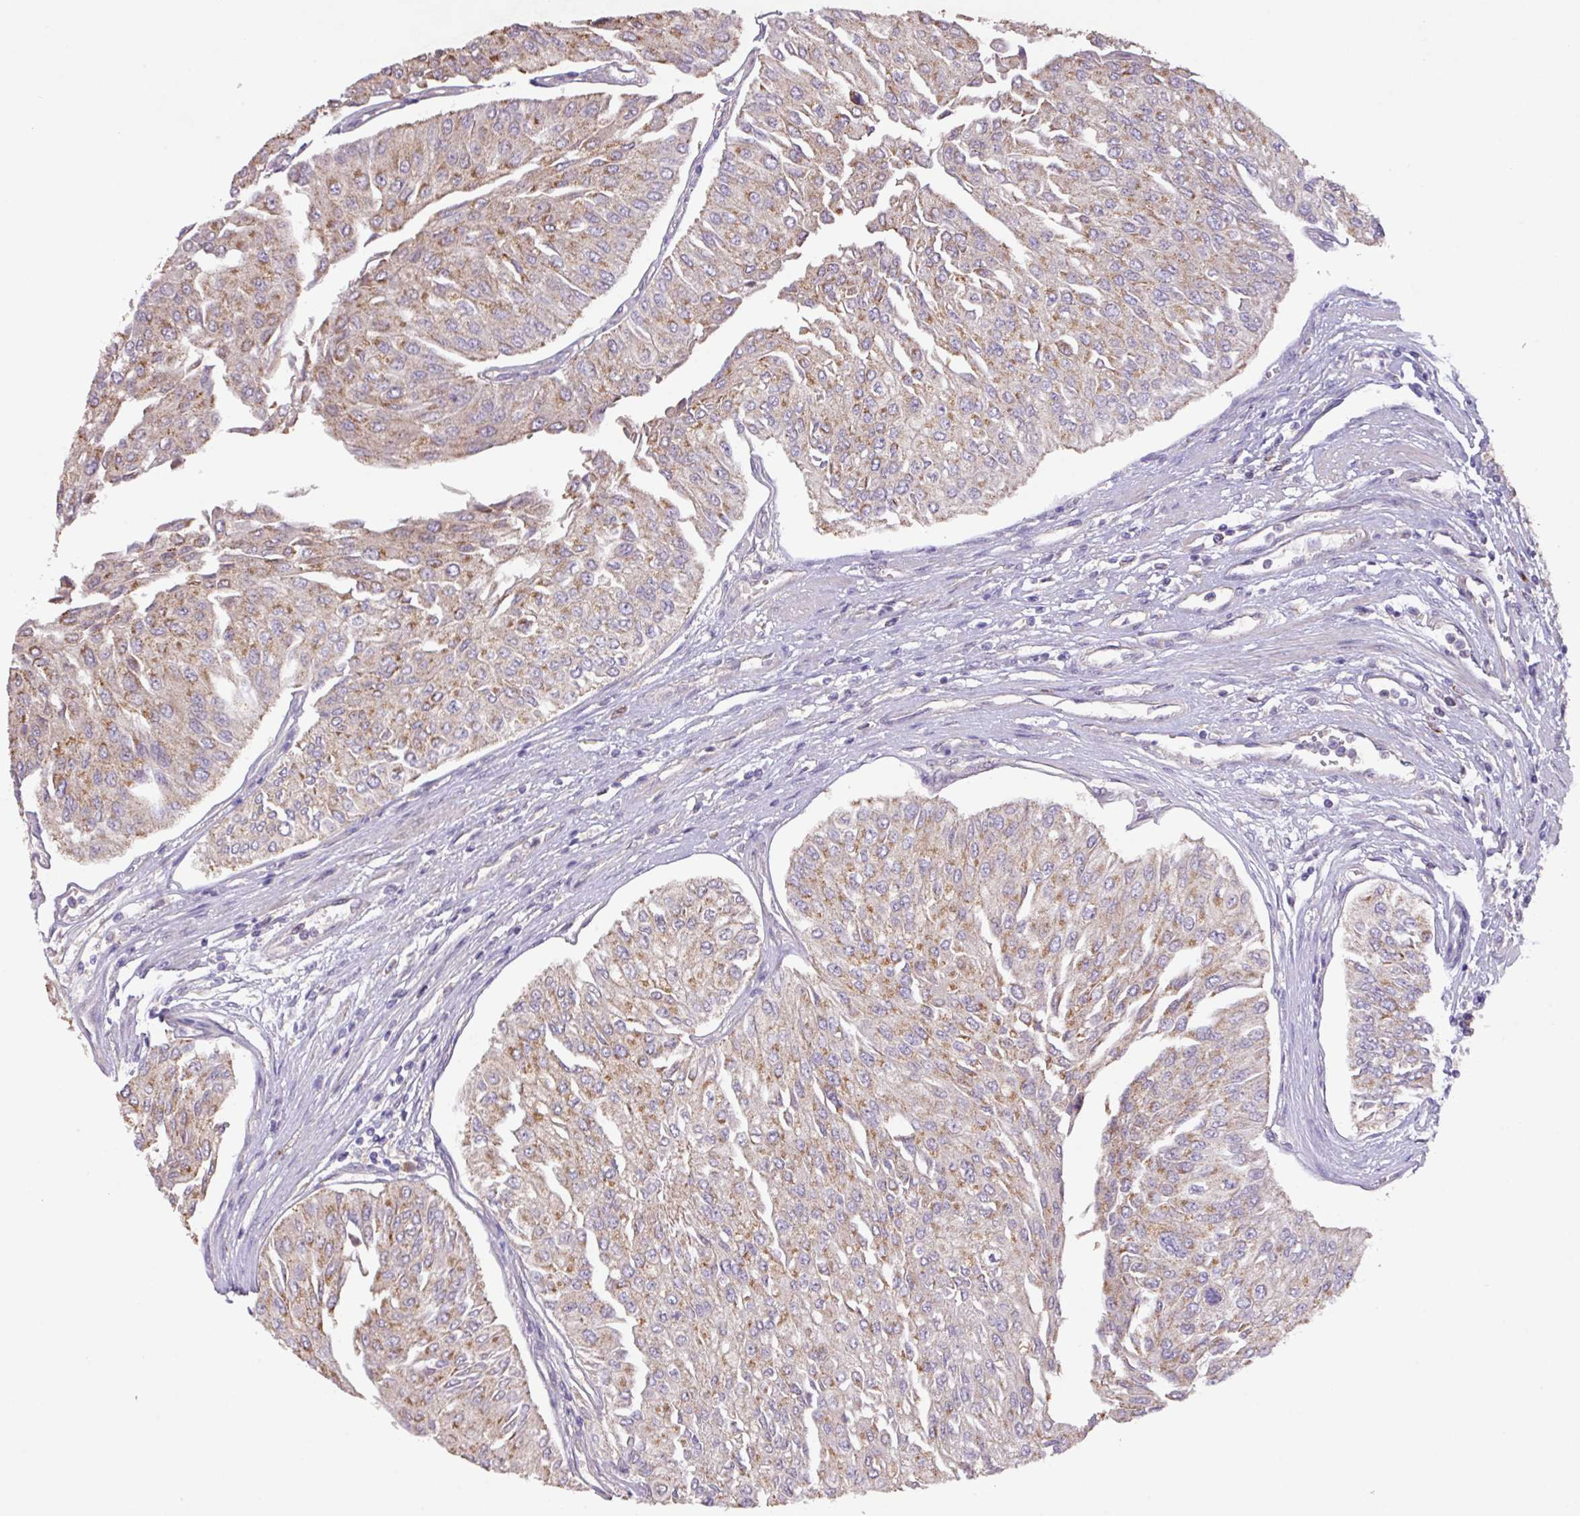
{"staining": {"intensity": "moderate", "quantity": ">75%", "location": "cytoplasmic/membranous"}, "tissue": "urothelial cancer", "cell_type": "Tumor cells", "image_type": "cancer", "snomed": [{"axis": "morphology", "description": "Urothelial carcinoma, Low grade"}, {"axis": "topography", "description": "Urinary bladder"}], "caption": "Moderate cytoplasmic/membranous staining is appreciated in about >75% of tumor cells in low-grade urothelial carcinoma. (Stains: DAB in brown, nuclei in blue, Microscopy: brightfield microscopy at high magnification).", "gene": "PRADC1", "patient": {"sex": "male", "age": 67}}